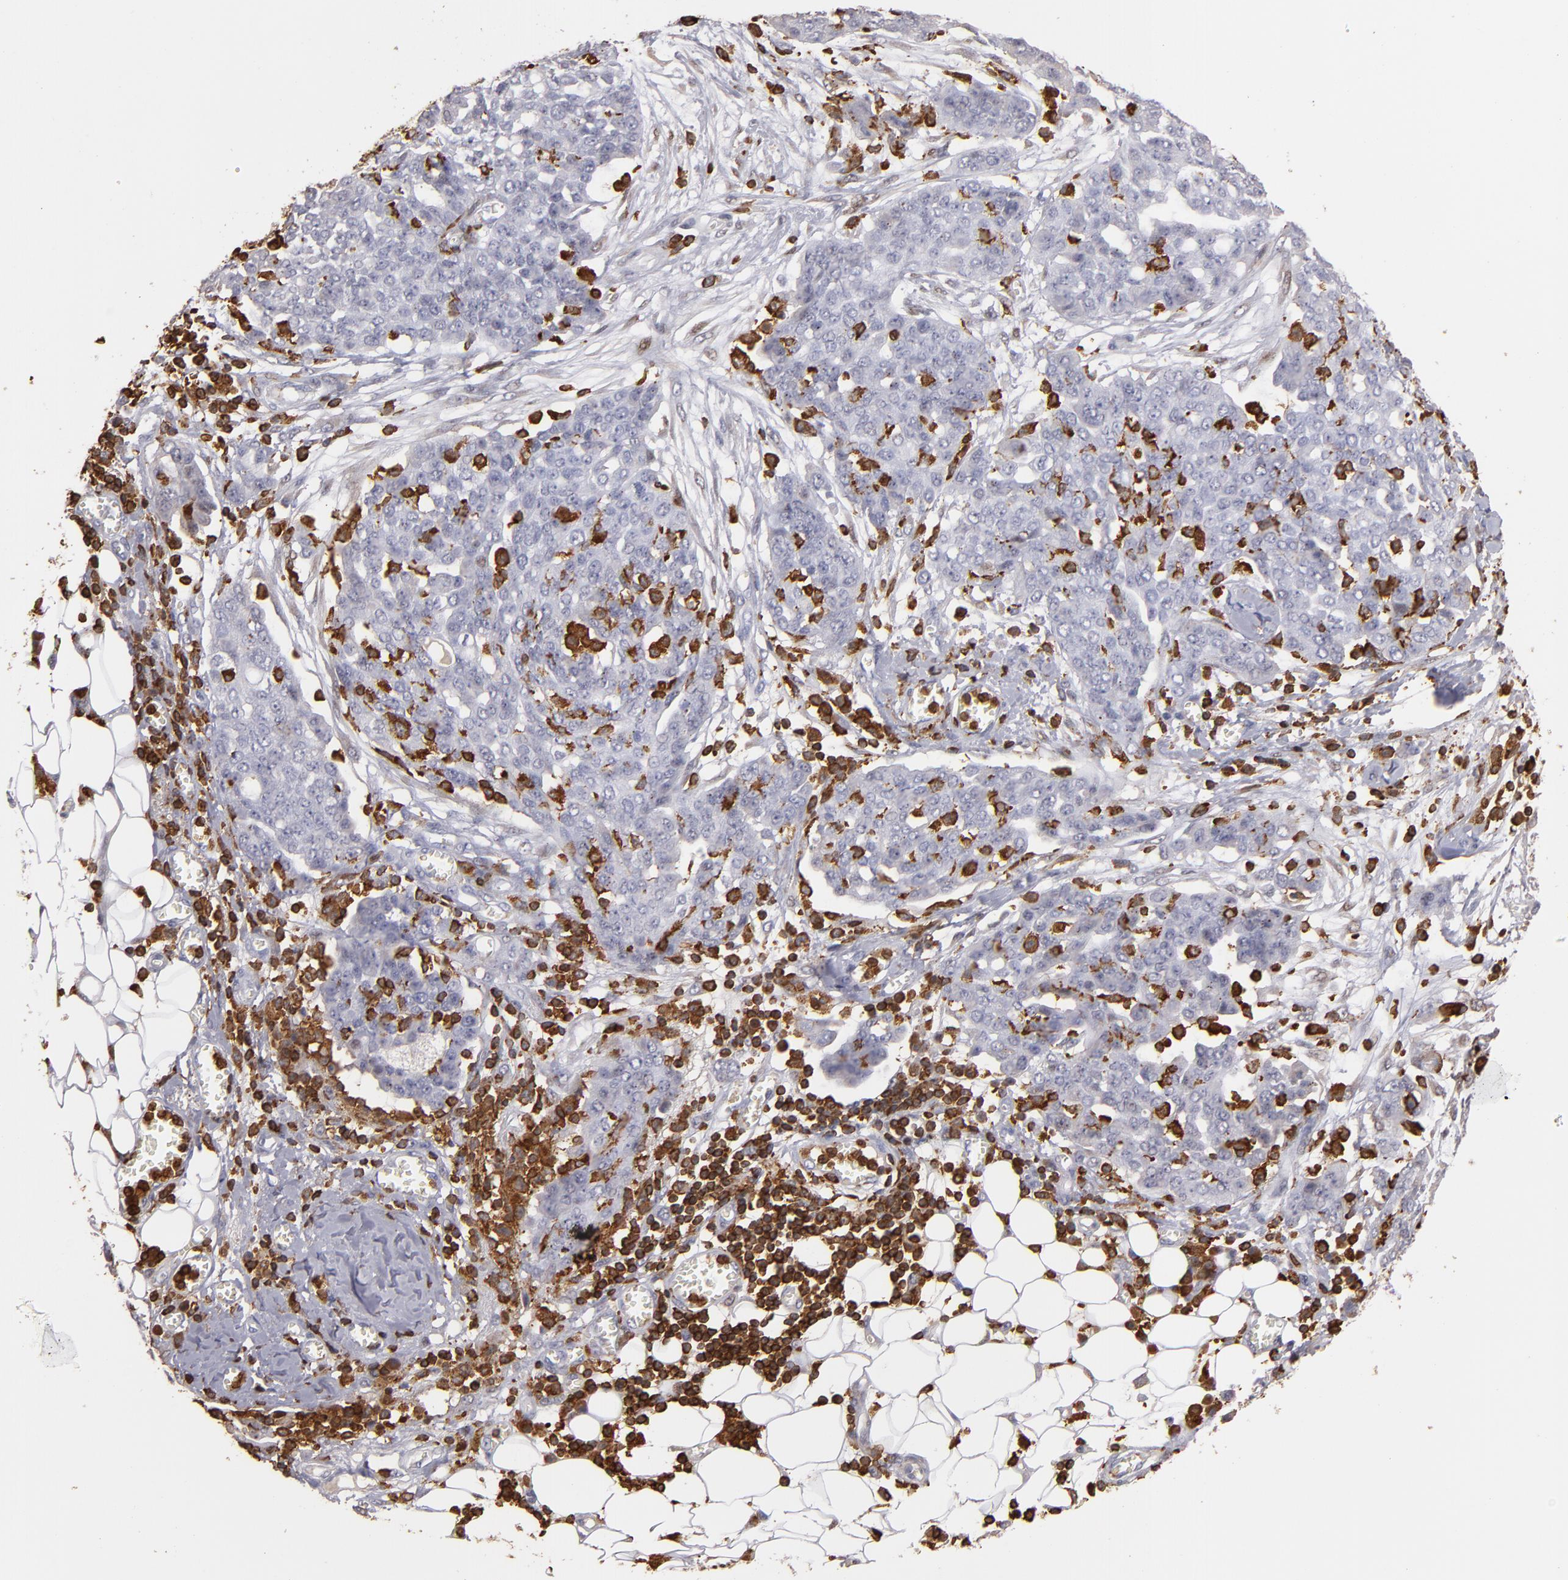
{"staining": {"intensity": "negative", "quantity": "none", "location": "none"}, "tissue": "ovarian cancer", "cell_type": "Tumor cells", "image_type": "cancer", "snomed": [{"axis": "morphology", "description": "Cystadenocarcinoma, serous, NOS"}, {"axis": "topography", "description": "Soft tissue"}, {"axis": "topography", "description": "Ovary"}], "caption": "IHC of human ovarian cancer reveals no positivity in tumor cells.", "gene": "WAS", "patient": {"sex": "female", "age": 57}}